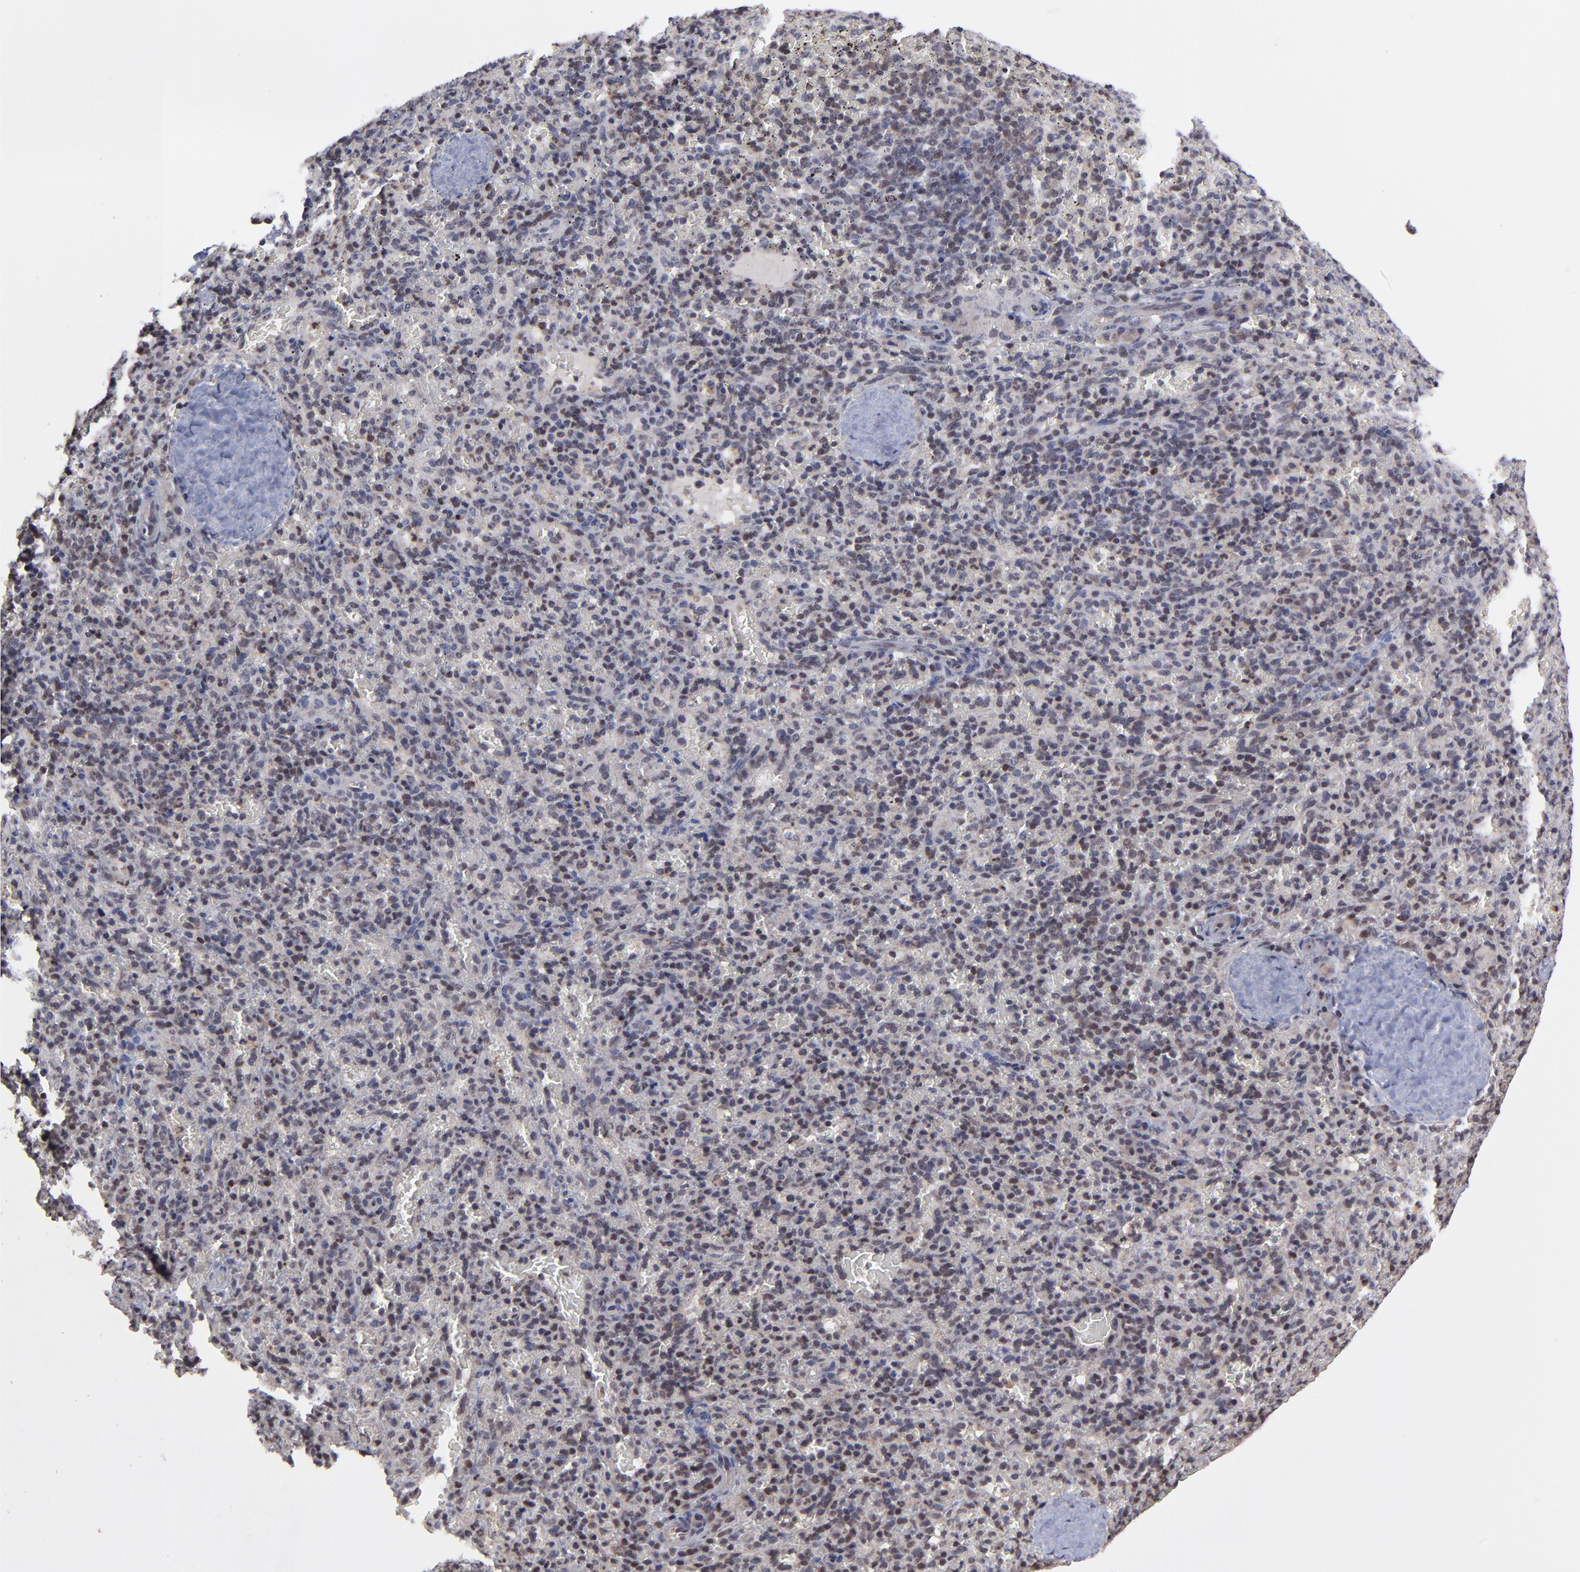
{"staining": {"intensity": "weak", "quantity": "25%-75%", "location": "nuclear"}, "tissue": "spleen", "cell_type": "Cells in red pulp", "image_type": "normal", "snomed": [{"axis": "morphology", "description": "Normal tissue, NOS"}, {"axis": "topography", "description": "Spleen"}], "caption": "Immunohistochemistry micrograph of normal spleen: human spleen stained using IHC shows low levels of weak protein expression localized specifically in the nuclear of cells in red pulp, appearing as a nuclear brown color.", "gene": "ZNF419", "patient": {"sex": "female", "age": 50}}